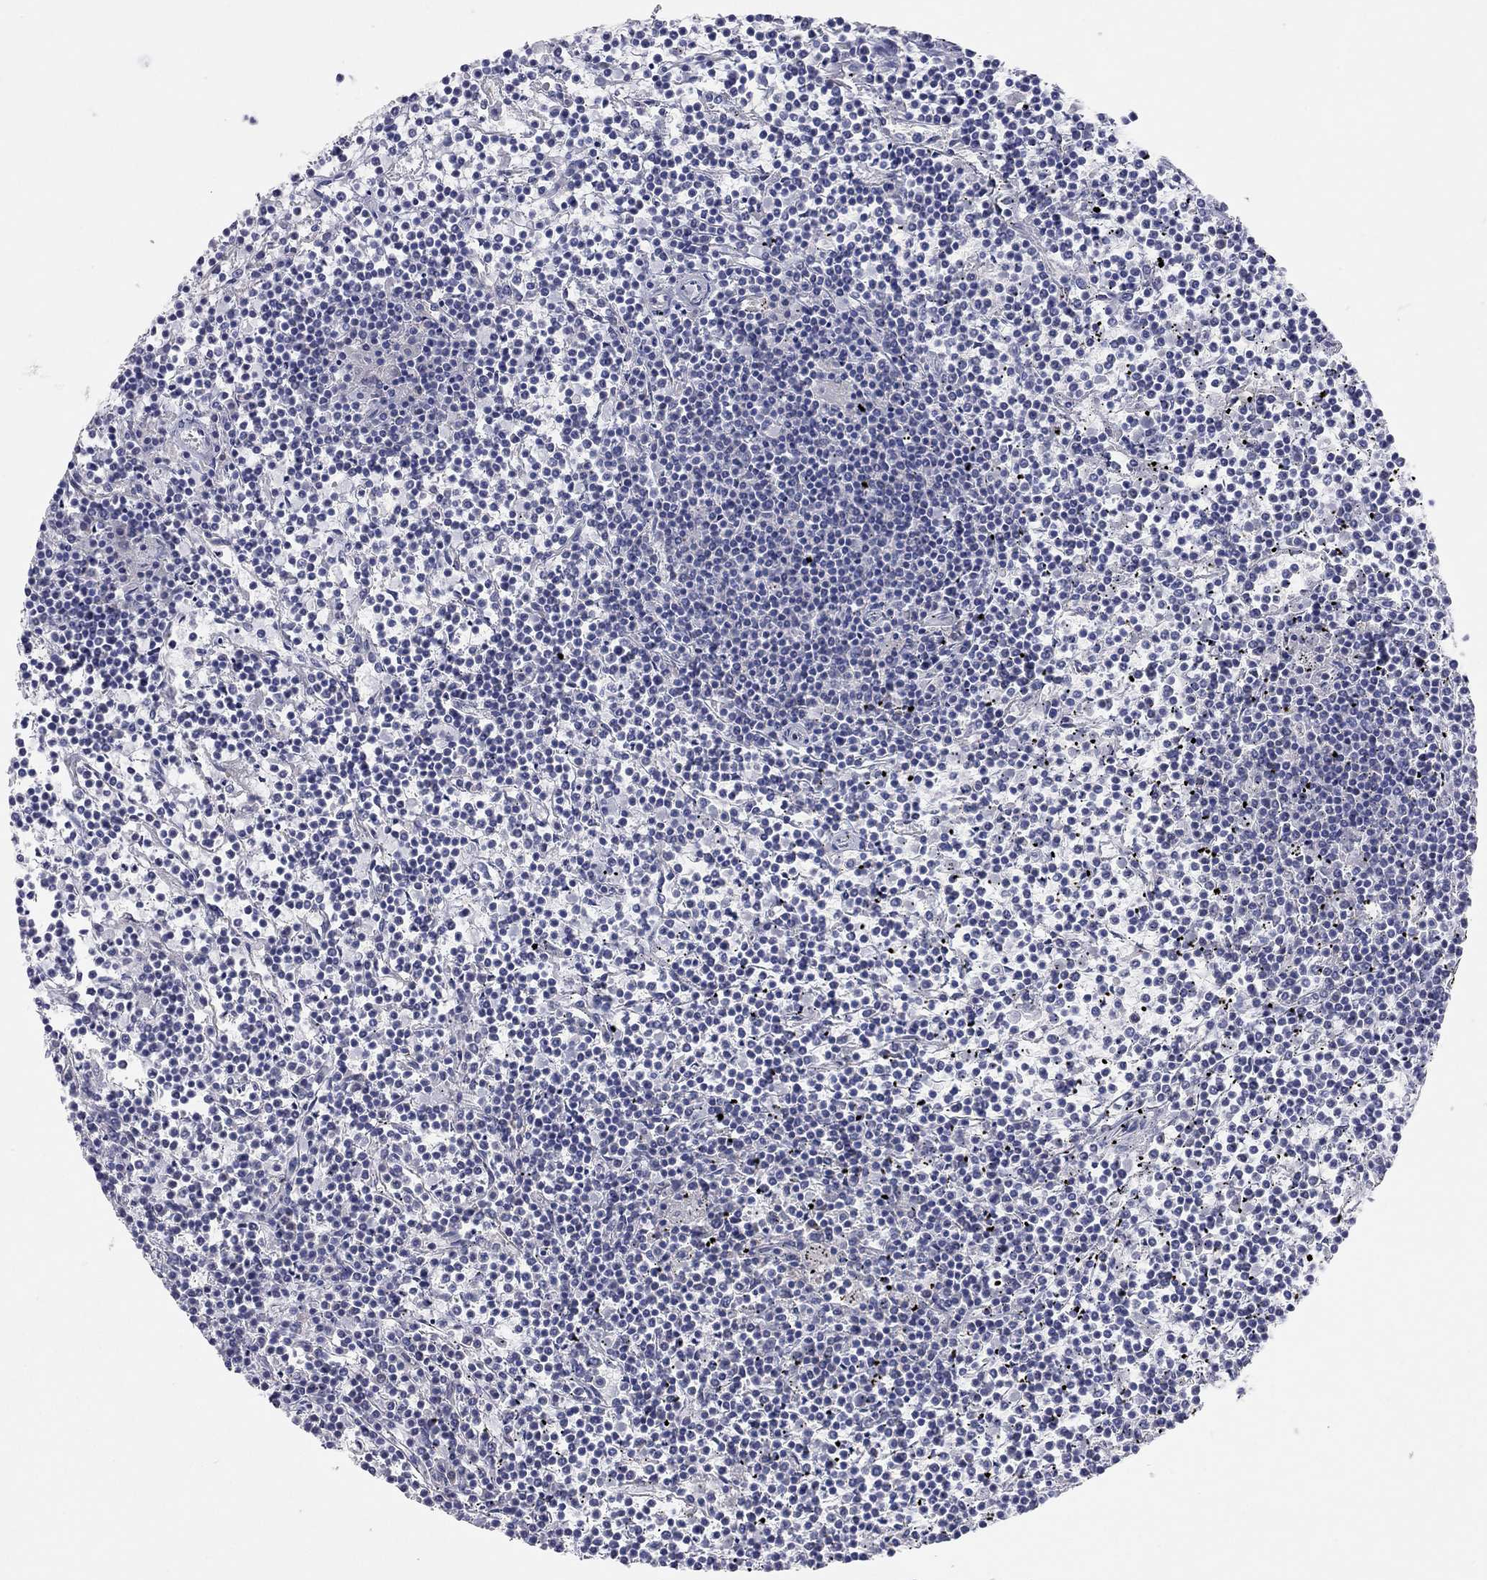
{"staining": {"intensity": "negative", "quantity": "none", "location": "none"}, "tissue": "lymphoma", "cell_type": "Tumor cells", "image_type": "cancer", "snomed": [{"axis": "morphology", "description": "Malignant lymphoma, non-Hodgkin's type, Low grade"}, {"axis": "topography", "description": "Spleen"}], "caption": "This is an immunohistochemistry histopathology image of human lymphoma. There is no expression in tumor cells.", "gene": "KCNB1", "patient": {"sex": "female", "age": 19}}